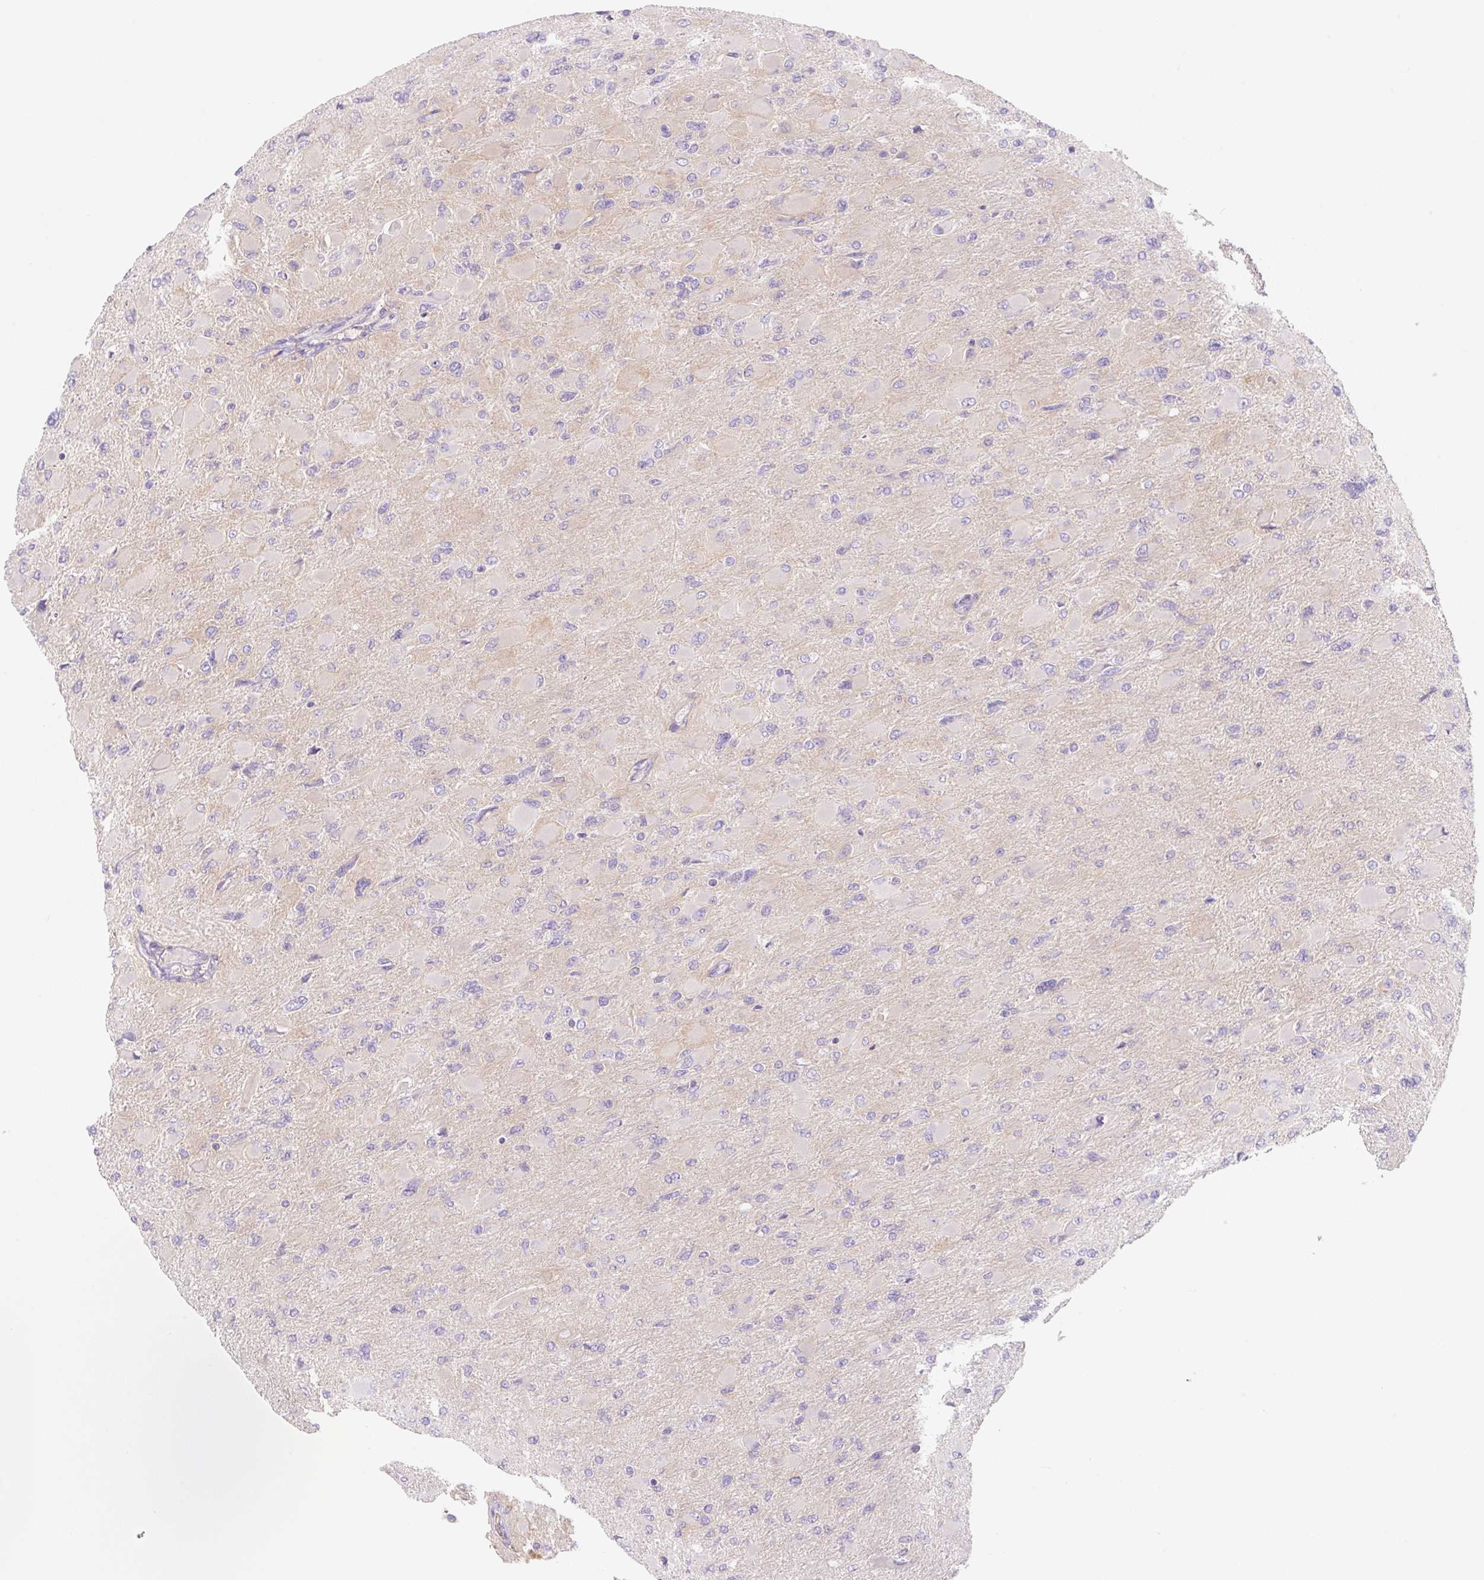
{"staining": {"intensity": "negative", "quantity": "none", "location": "none"}, "tissue": "glioma", "cell_type": "Tumor cells", "image_type": "cancer", "snomed": [{"axis": "morphology", "description": "Glioma, malignant, High grade"}, {"axis": "topography", "description": "Cerebral cortex"}], "caption": "Tumor cells are negative for brown protein staining in malignant high-grade glioma. The staining is performed using DAB brown chromogen with nuclei counter-stained in using hematoxylin.", "gene": "LYVE1", "patient": {"sex": "female", "age": 36}}